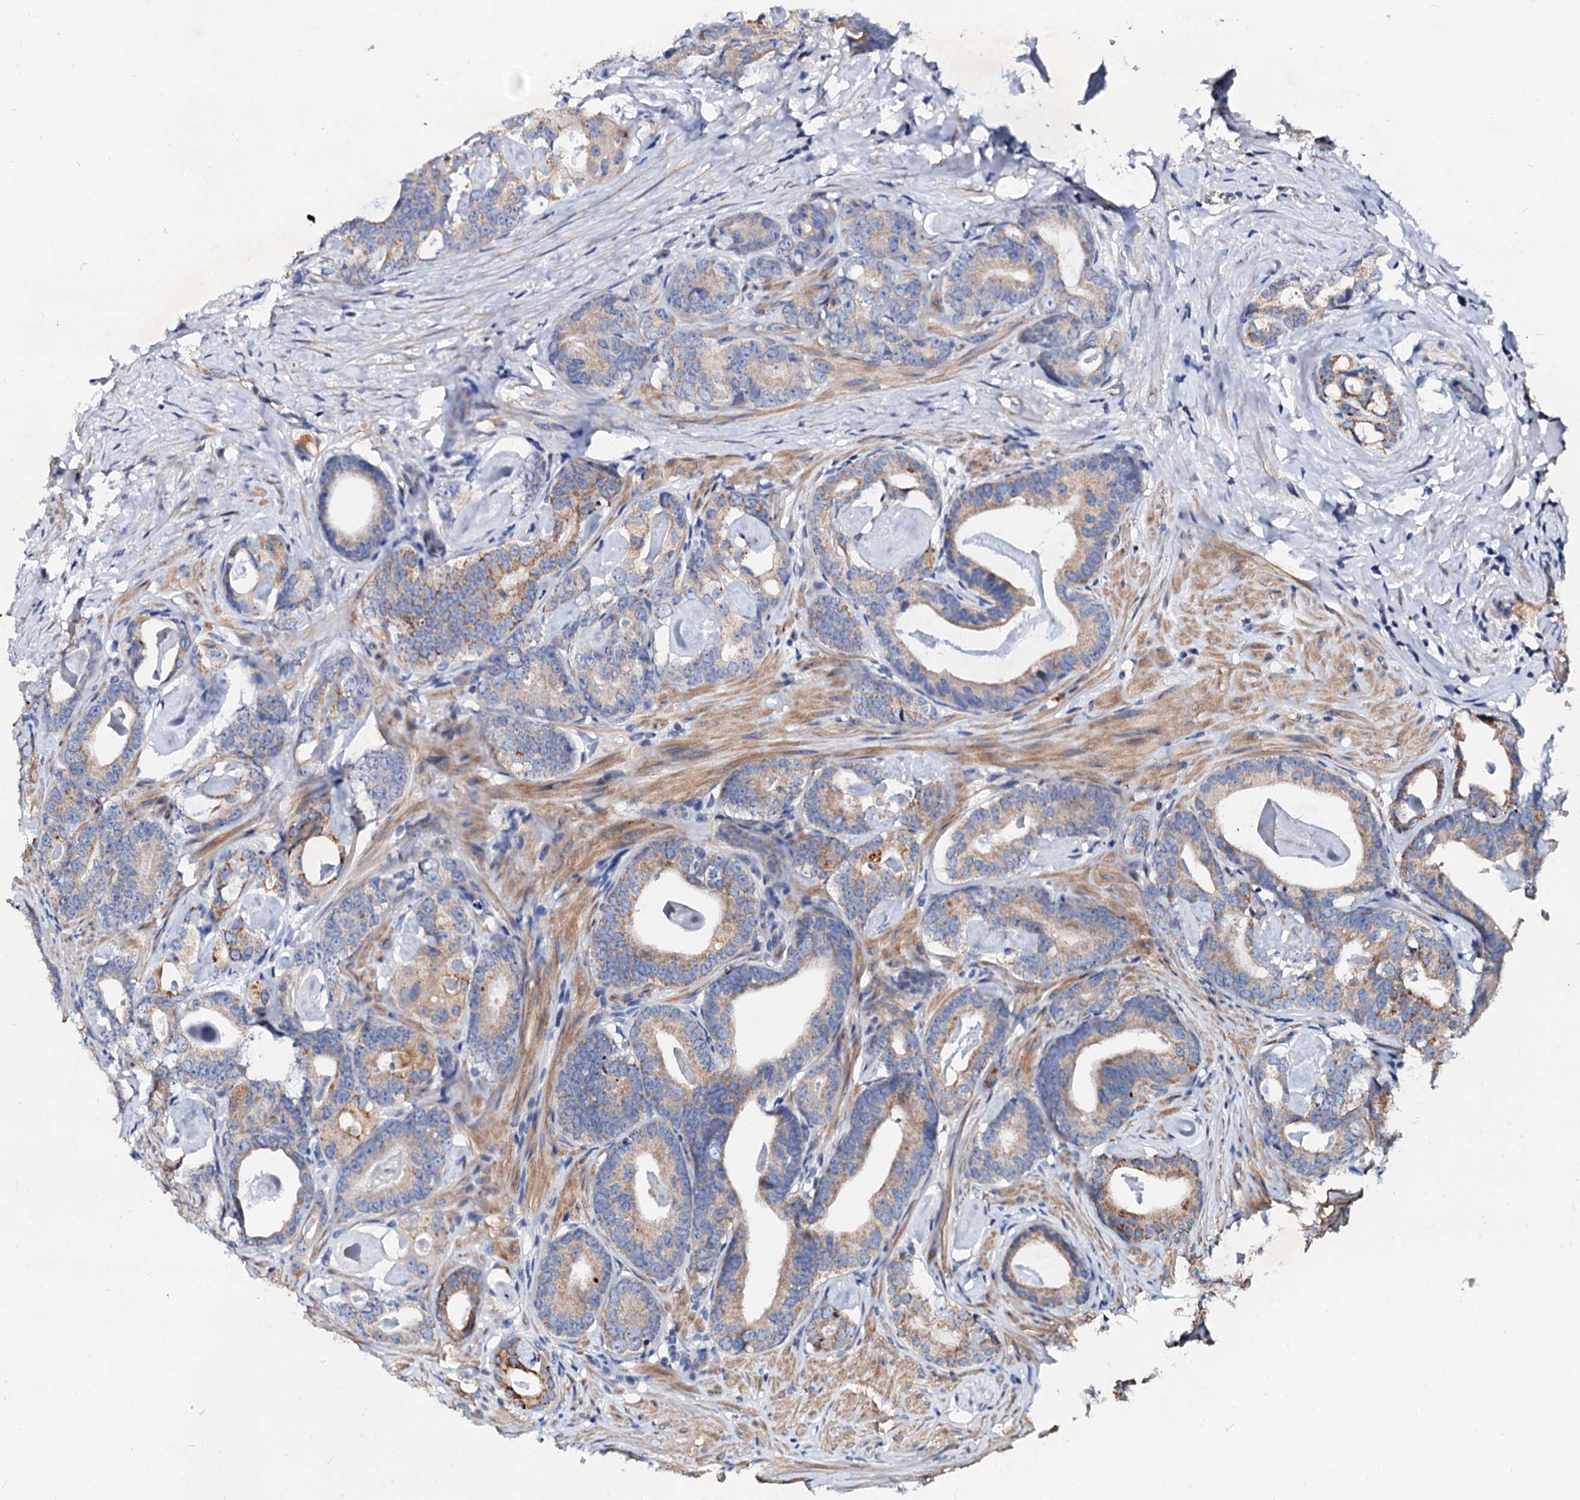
{"staining": {"intensity": "moderate", "quantity": "<25%", "location": "cytoplasmic/membranous"}, "tissue": "prostate cancer", "cell_type": "Tumor cells", "image_type": "cancer", "snomed": [{"axis": "morphology", "description": "Adenocarcinoma, Low grade"}, {"axis": "topography", "description": "Prostate"}], "caption": "The histopathology image exhibits immunohistochemical staining of prostate cancer. There is moderate cytoplasmic/membranous positivity is appreciated in approximately <25% of tumor cells.", "gene": "FIBIN", "patient": {"sex": "male", "age": 63}}